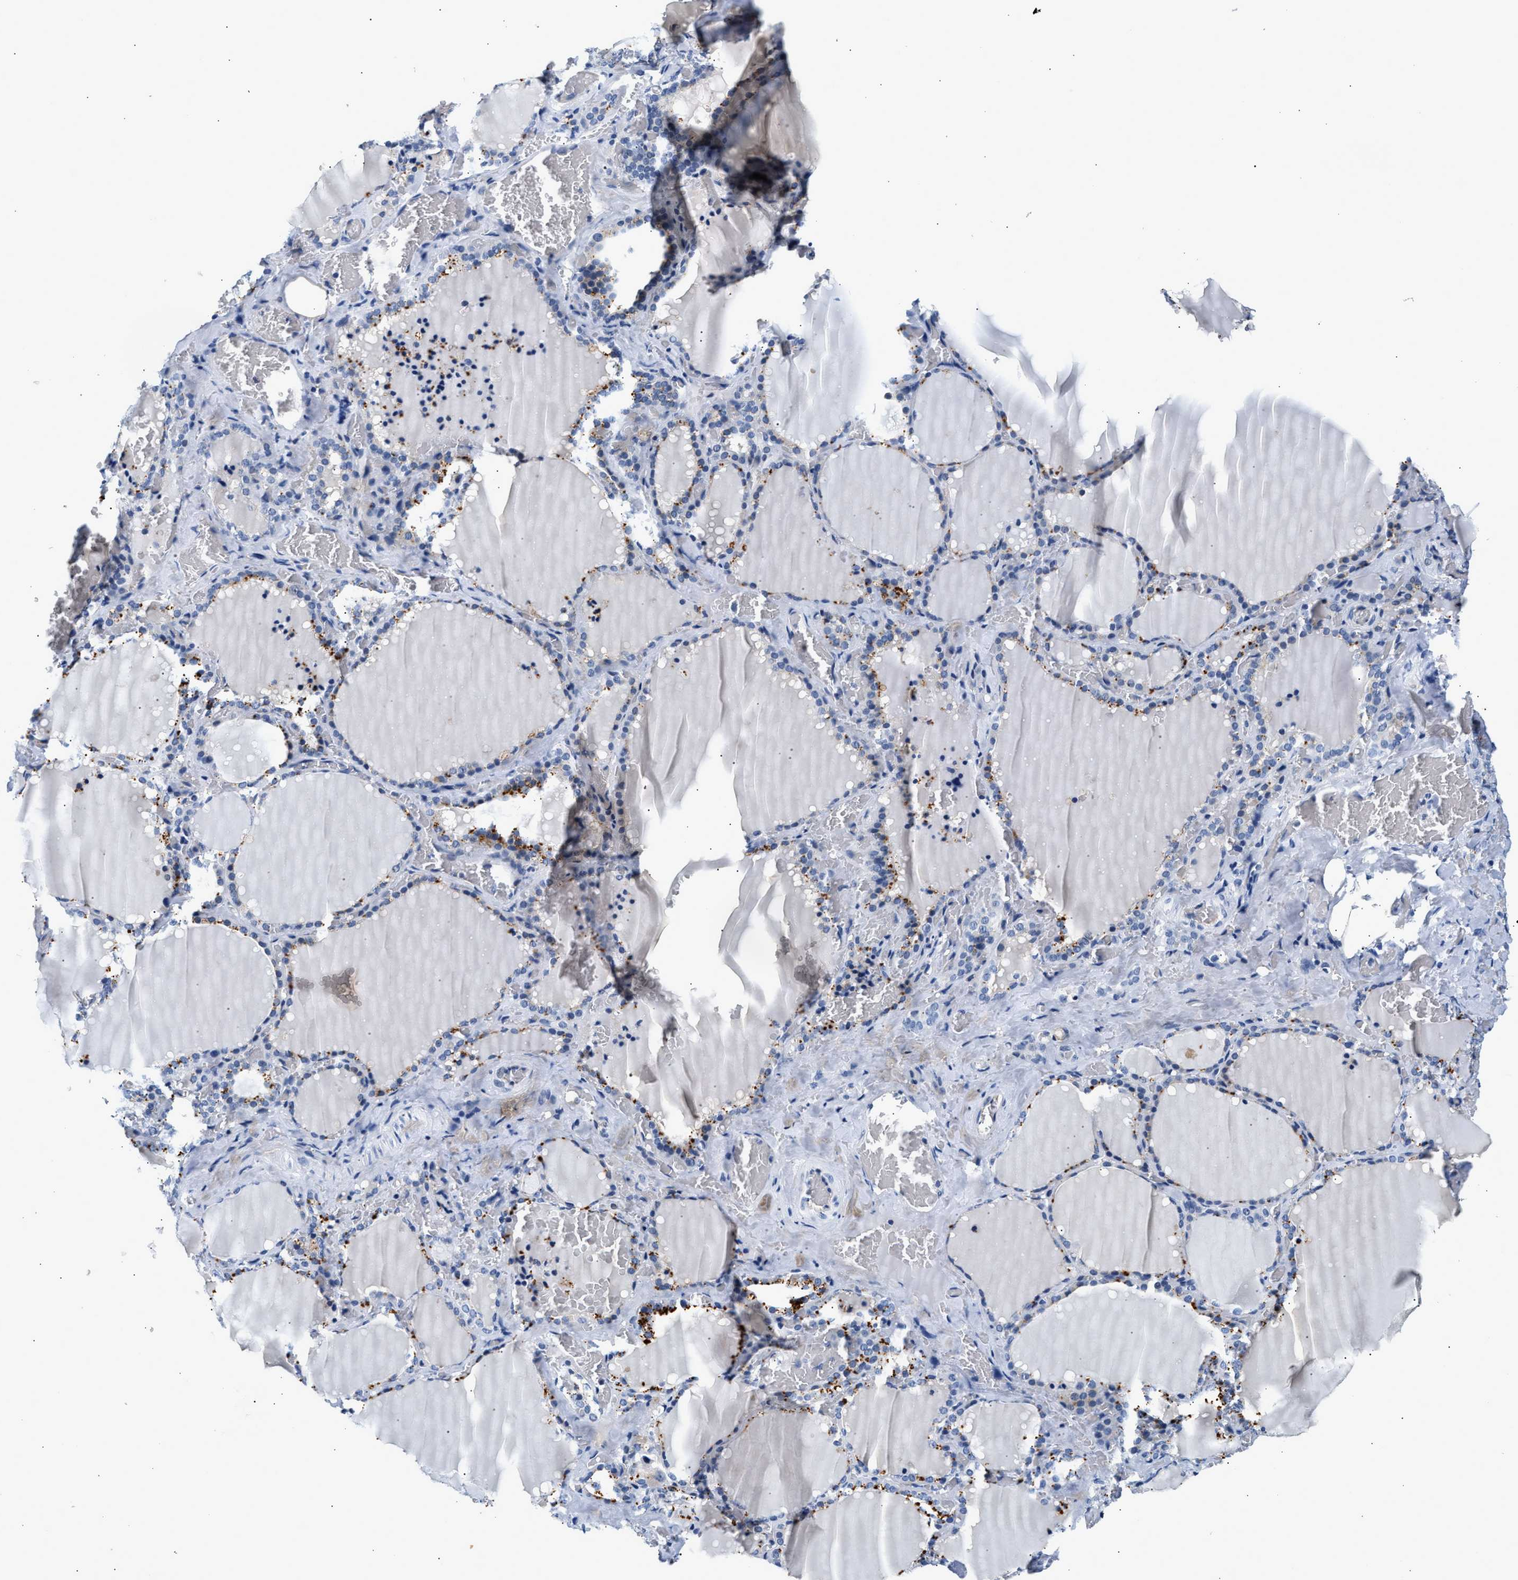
{"staining": {"intensity": "moderate", "quantity": "<25%", "location": "cytoplasmic/membranous"}, "tissue": "thyroid gland", "cell_type": "Glandular cells", "image_type": "normal", "snomed": [{"axis": "morphology", "description": "Normal tissue, NOS"}, {"axis": "topography", "description": "Thyroid gland"}], "caption": "Normal thyroid gland displays moderate cytoplasmic/membranous positivity in about <25% of glandular cells, visualized by immunohistochemistry.", "gene": "MED22", "patient": {"sex": "female", "age": 22}}